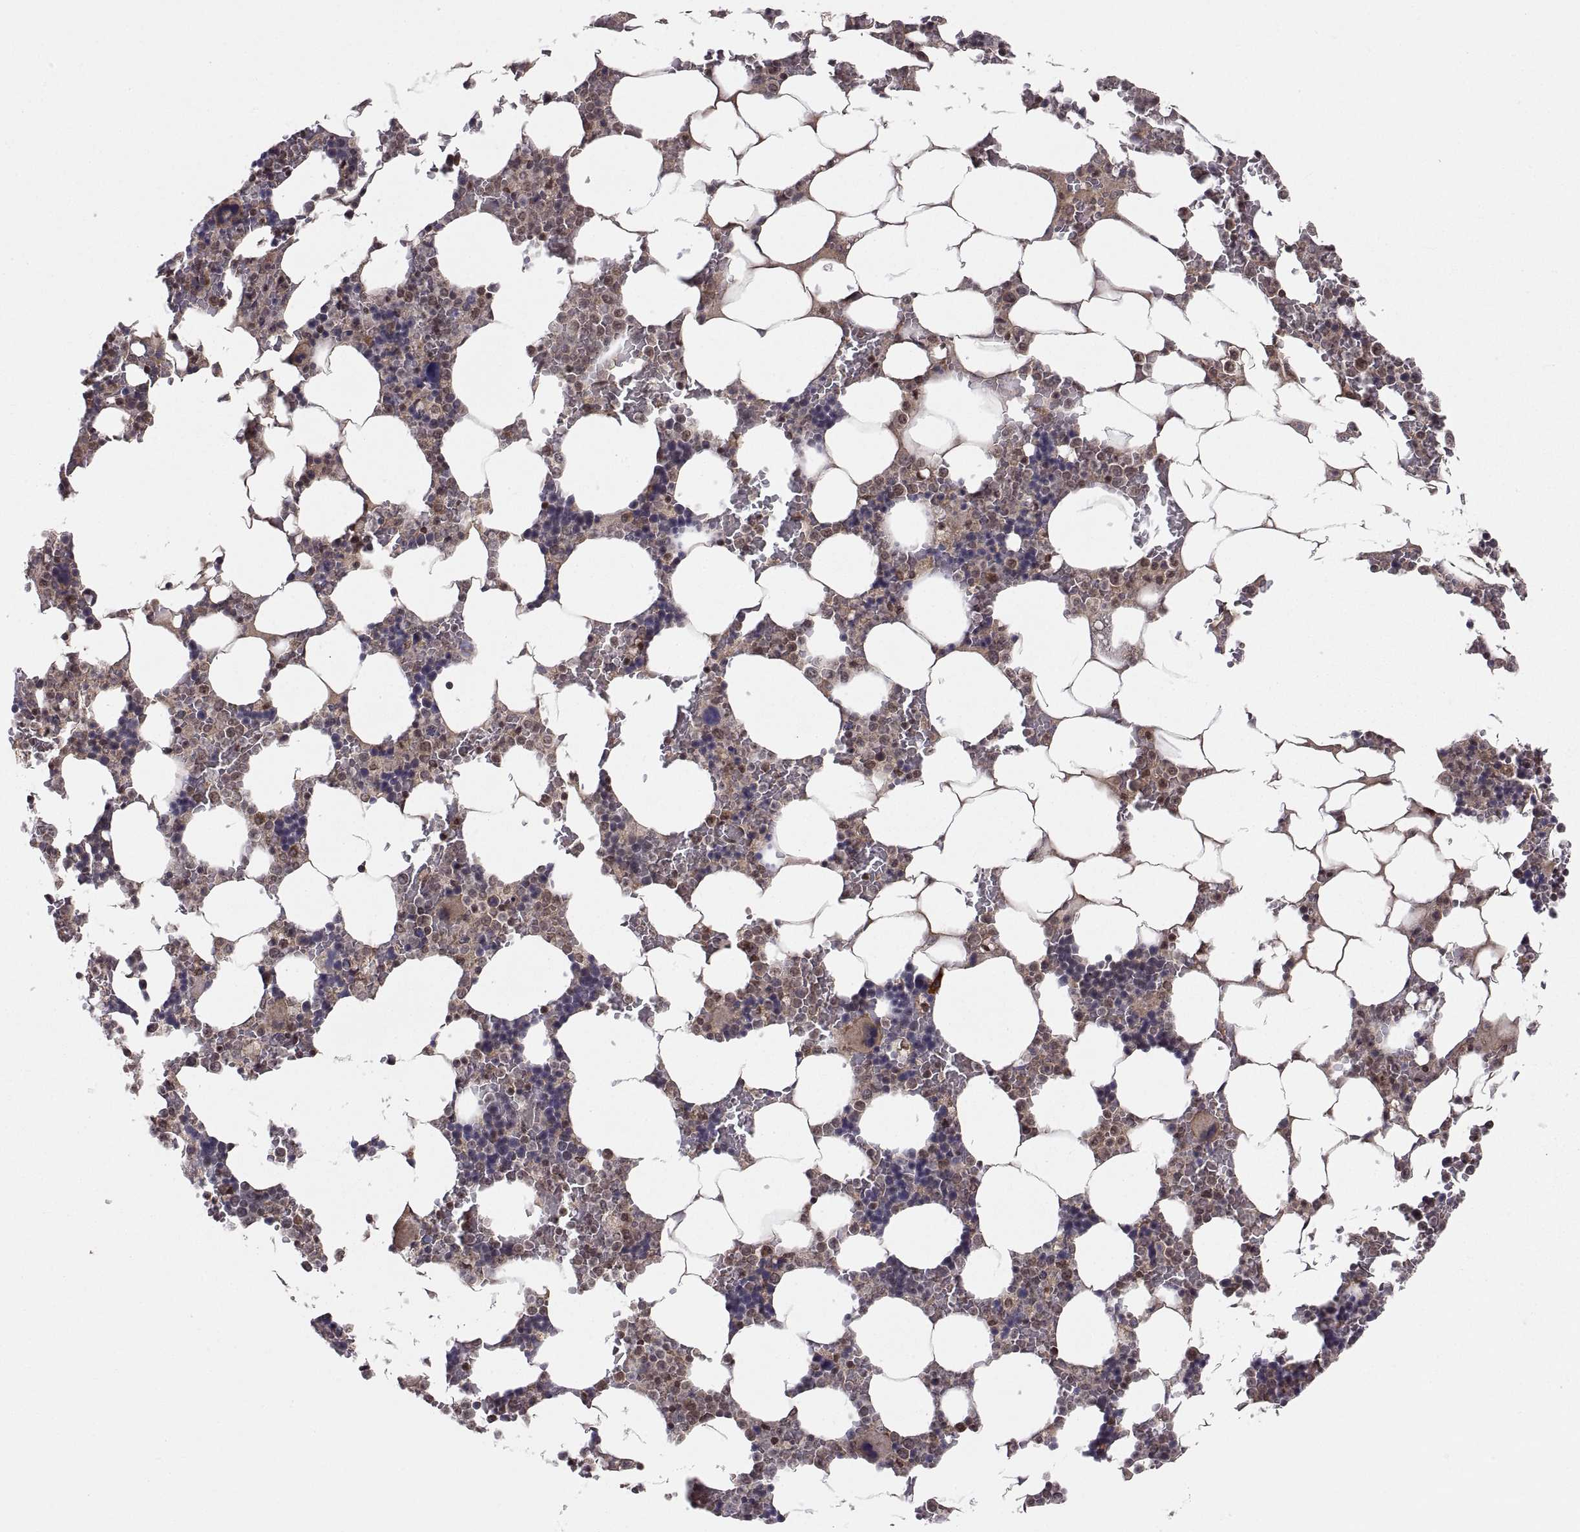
{"staining": {"intensity": "strong", "quantity": "<25%", "location": "cytoplasmic/membranous"}, "tissue": "bone marrow", "cell_type": "Hematopoietic cells", "image_type": "normal", "snomed": [{"axis": "morphology", "description": "Normal tissue, NOS"}, {"axis": "topography", "description": "Bone marrow"}], "caption": "This micrograph reveals IHC staining of normal bone marrow, with medium strong cytoplasmic/membranous expression in approximately <25% of hematopoietic cells.", "gene": "ABL2", "patient": {"sex": "male", "age": 51}}